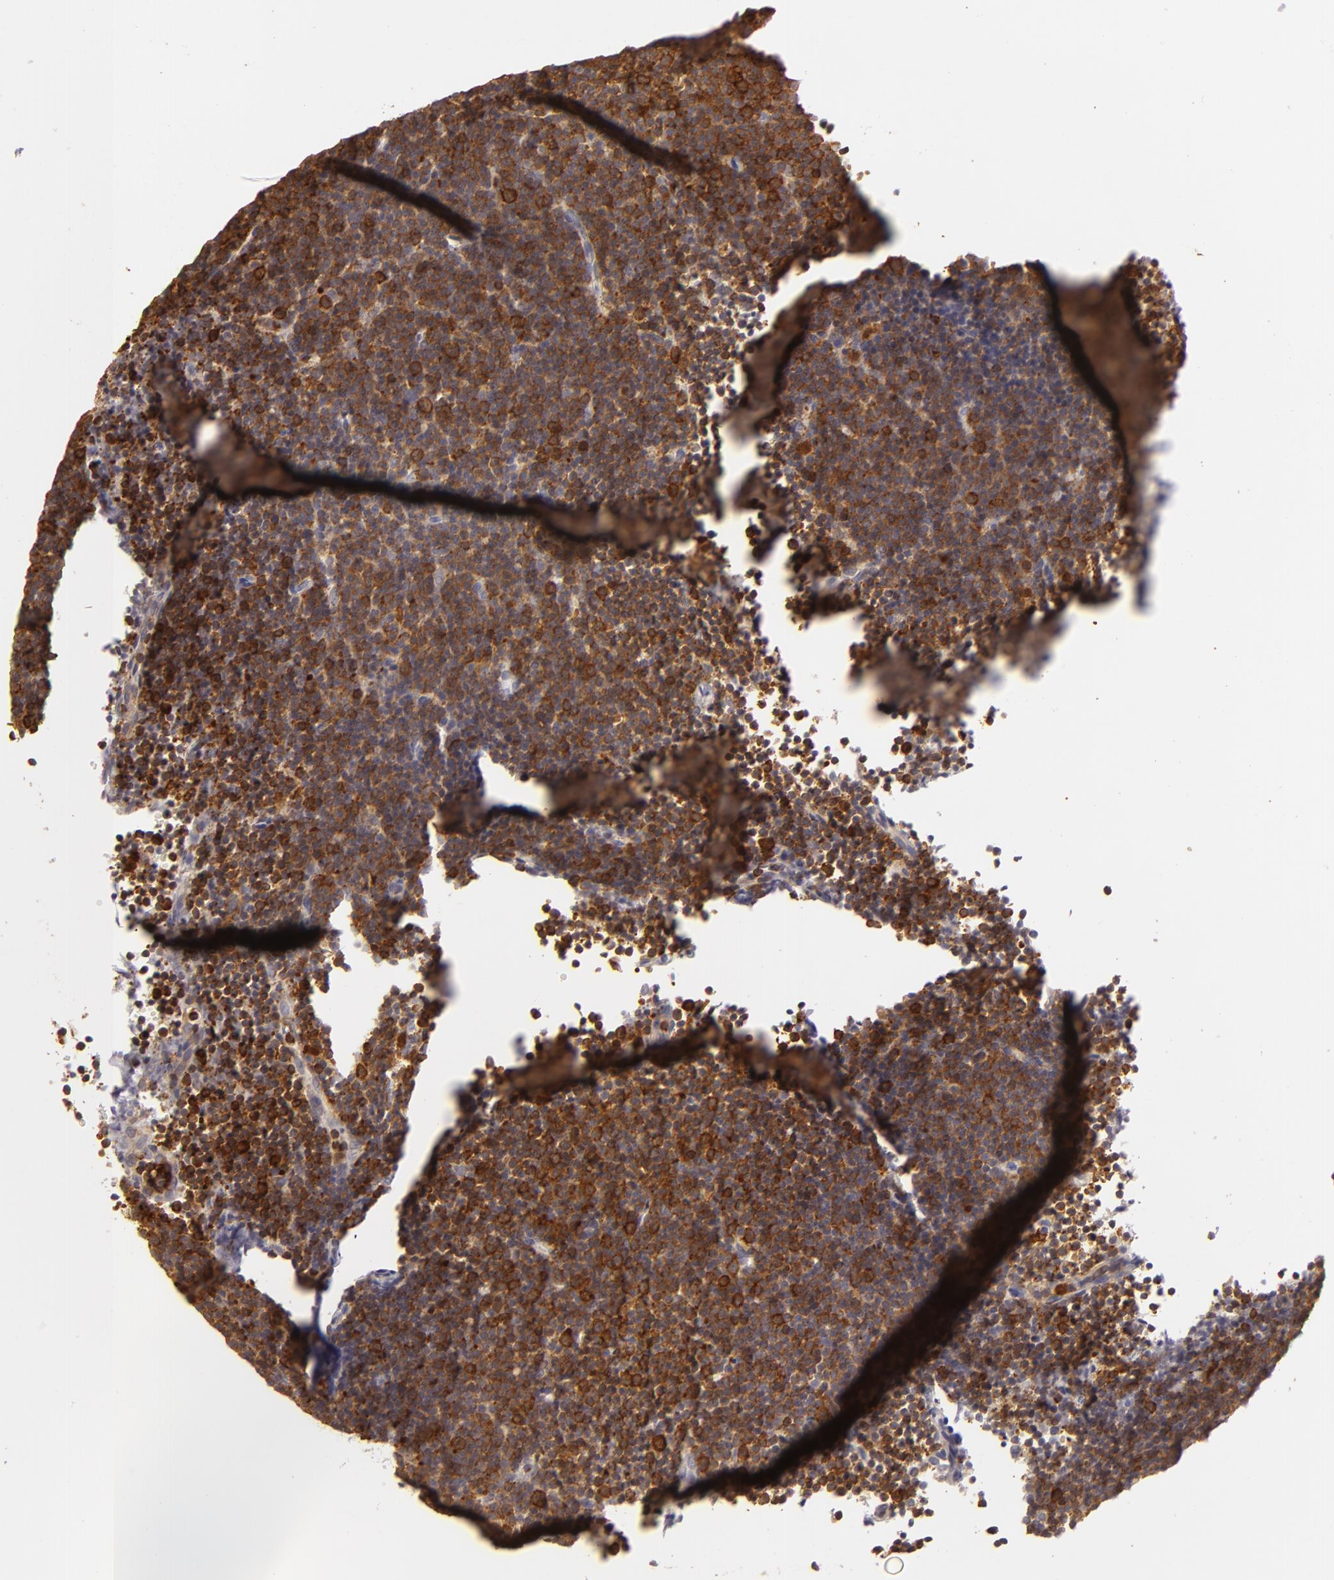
{"staining": {"intensity": "moderate", "quantity": "25%-75%", "location": "cytoplasmic/membranous"}, "tissue": "lymphoma", "cell_type": "Tumor cells", "image_type": "cancer", "snomed": [{"axis": "morphology", "description": "Malignant lymphoma, non-Hodgkin's type, Low grade"}, {"axis": "topography", "description": "Lymph node"}], "caption": "Protein staining of lymphoma tissue demonstrates moderate cytoplasmic/membranous staining in approximately 25%-75% of tumor cells. The protein is shown in brown color, while the nuclei are stained blue.", "gene": "APOBEC3G", "patient": {"sex": "female", "age": 69}}